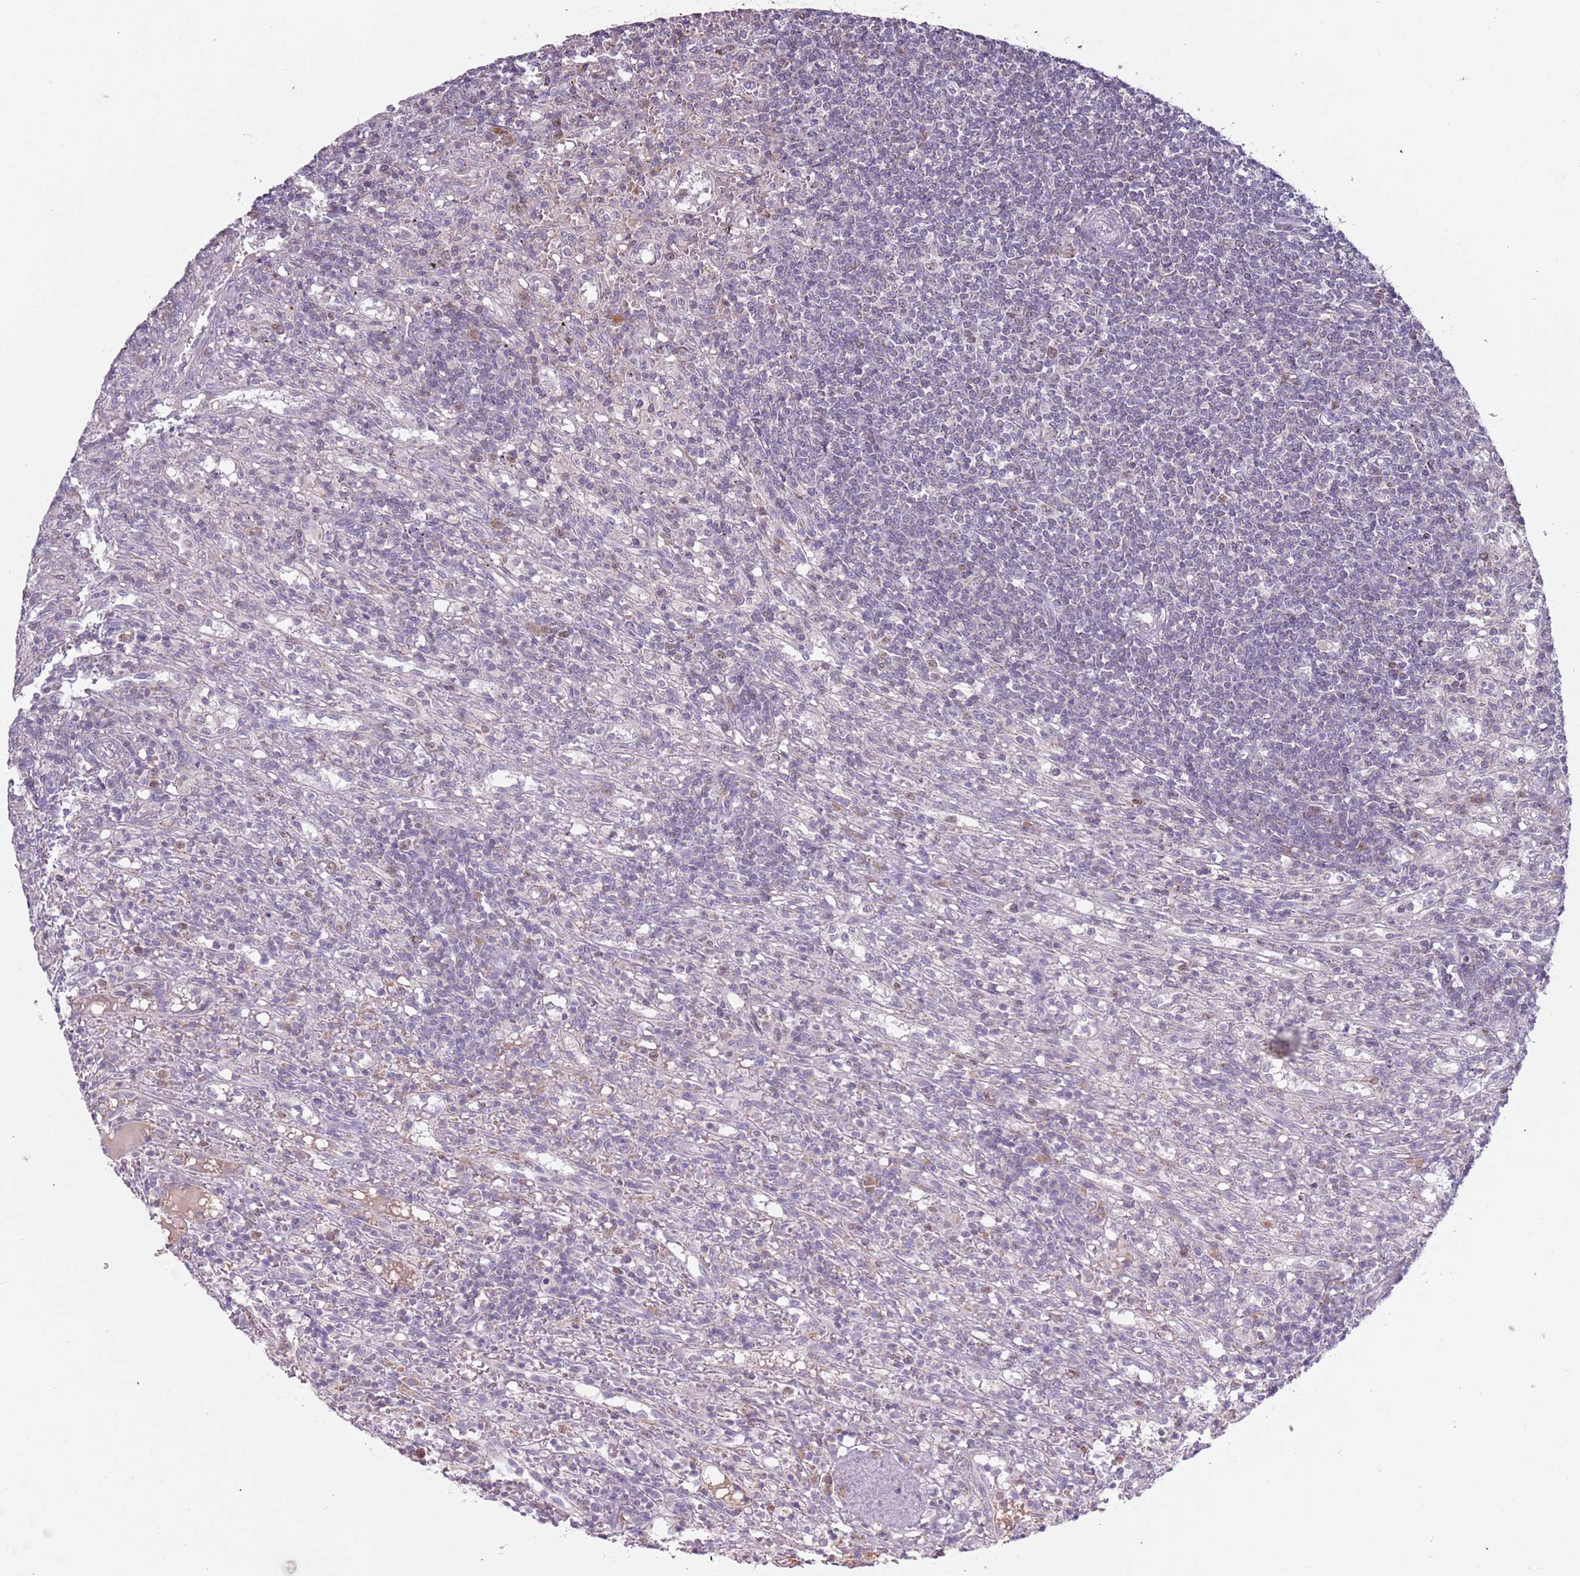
{"staining": {"intensity": "negative", "quantity": "none", "location": "none"}, "tissue": "lymphoma", "cell_type": "Tumor cells", "image_type": "cancer", "snomed": [{"axis": "morphology", "description": "Malignant lymphoma, non-Hodgkin's type, Low grade"}, {"axis": "topography", "description": "Spleen"}], "caption": "Tumor cells show no significant expression in low-grade malignant lymphoma, non-Hodgkin's type.", "gene": "SYS1", "patient": {"sex": "male", "age": 76}}